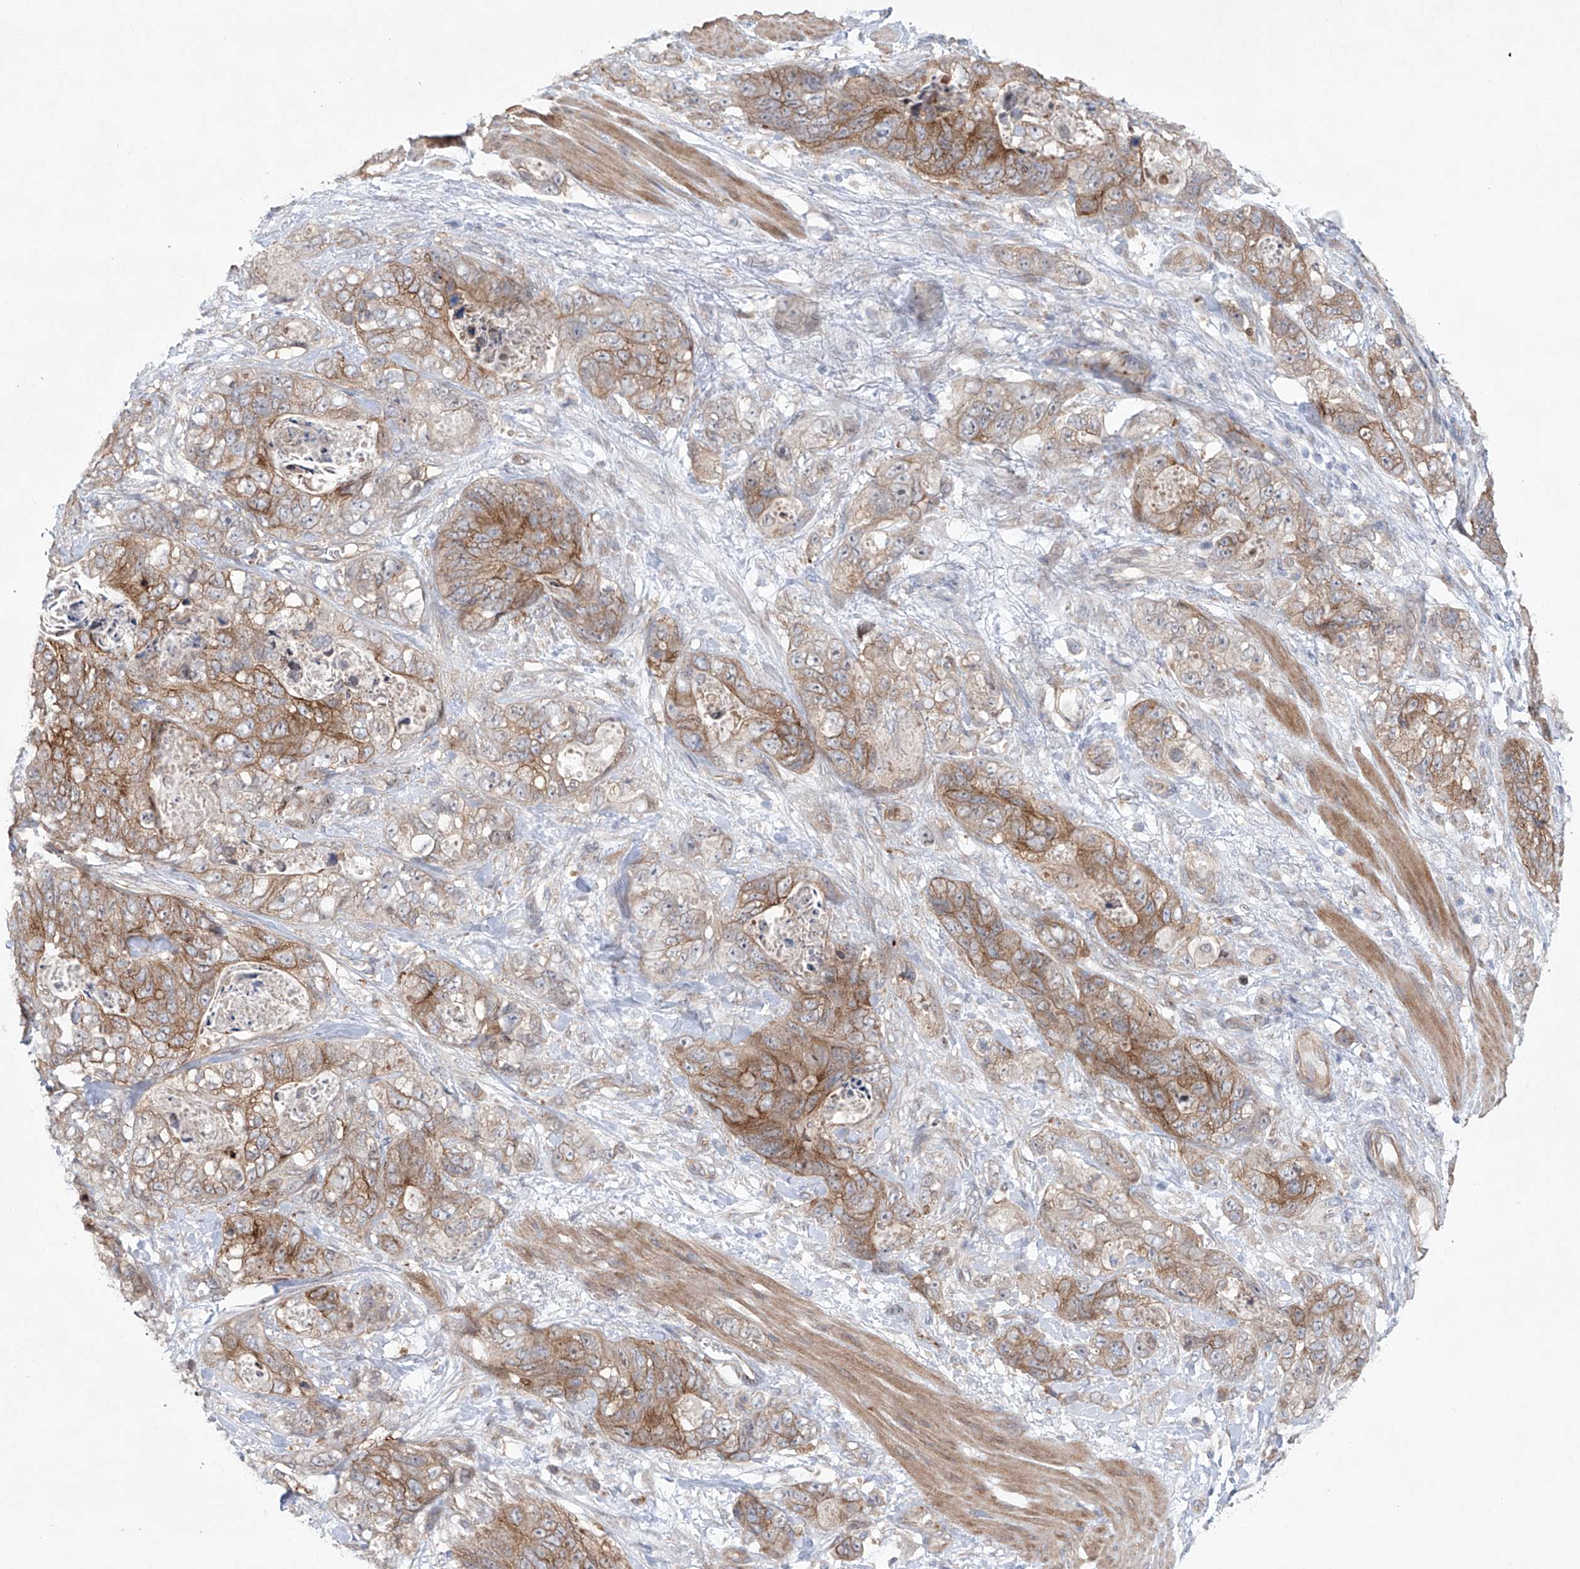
{"staining": {"intensity": "moderate", "quantity": ">75%", "location": "cytoplasmic/membranous"}, "tissue": "stomach cancer", "cell_type": "Tumor cells", "image_type": "cancer", "snomed": [{"axis": "morphology", "description": "Normal tissue, NOS"}, {"axis": "morphology", "description": "Adenocarcinoma, NOS"}, {"axis": "topography", "description": "Stomach"}], "caption": "Immunohistochemical staining of stomach cancer (adenocarcinoma) reveals moderate cytoplasmic/membranous protein positivity in about >75% of tumor cells. (Stains: DAB (3,3'-diaminobenzidine) in brown, nuclei in blue, Microscopy: brightfield microscopy at high magnification).", "gene": "KLC4", "patient": {"sex": "female", "age": 89}}